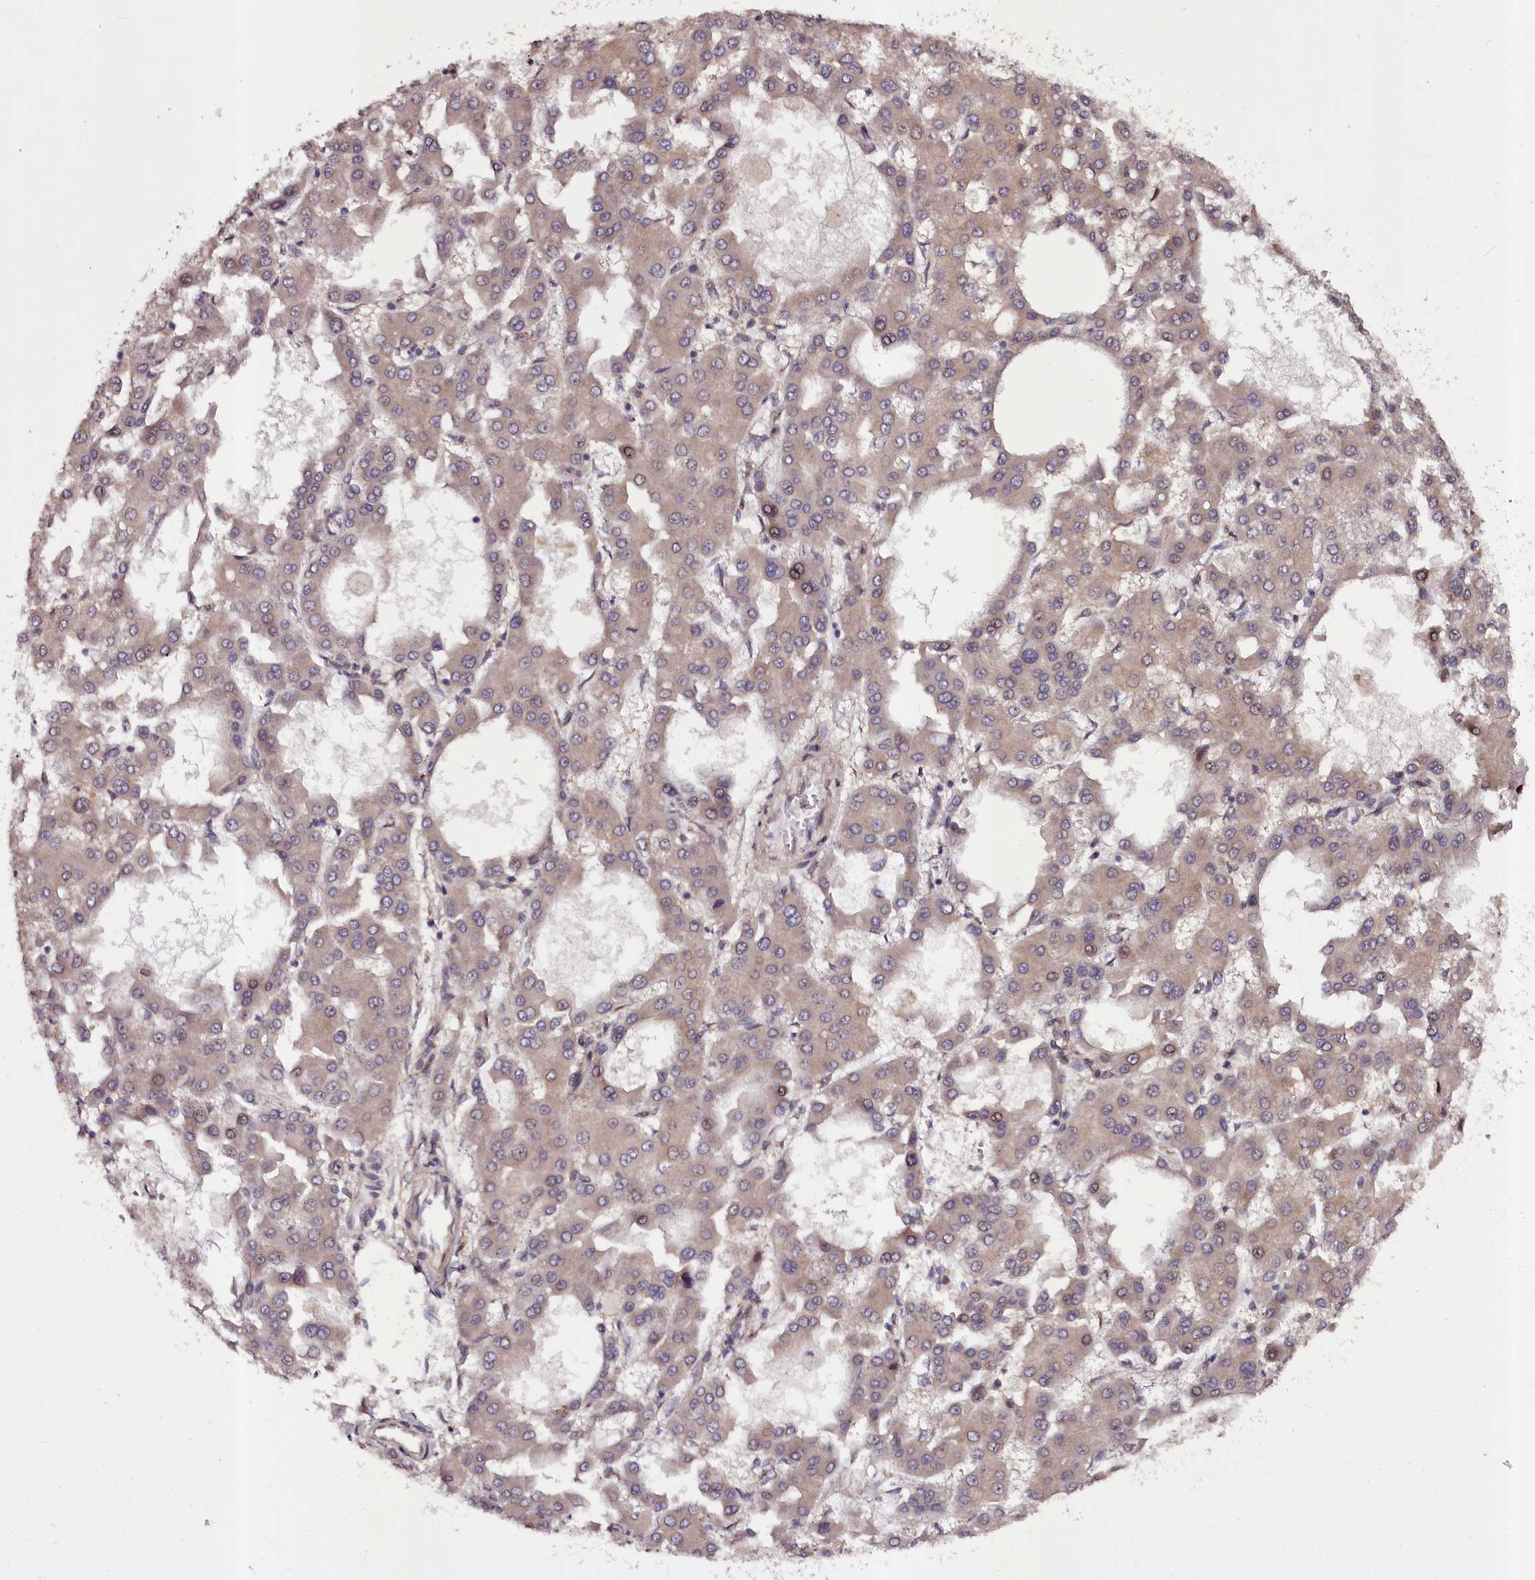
{"staining": {"intensity": "moderate", "quantity": "25%-75%", "location": "nuclear"}, "tissue": "liver cancer", "cell_type": "Tumor cells", "image_type": "cancer", "snomed": [{"axis": "morphology", "description": "Carcinoma, Hepatocellular, NOS"}, {"axis": "topography", "description": "Liver"}], "caption": "Liver cancer (hepatocellular carcinoma) stained with a protein marker exhibits moderate staining in tumor cells.", "gene": "MAML3", "patient": {"sex": "male", "age": 47}}